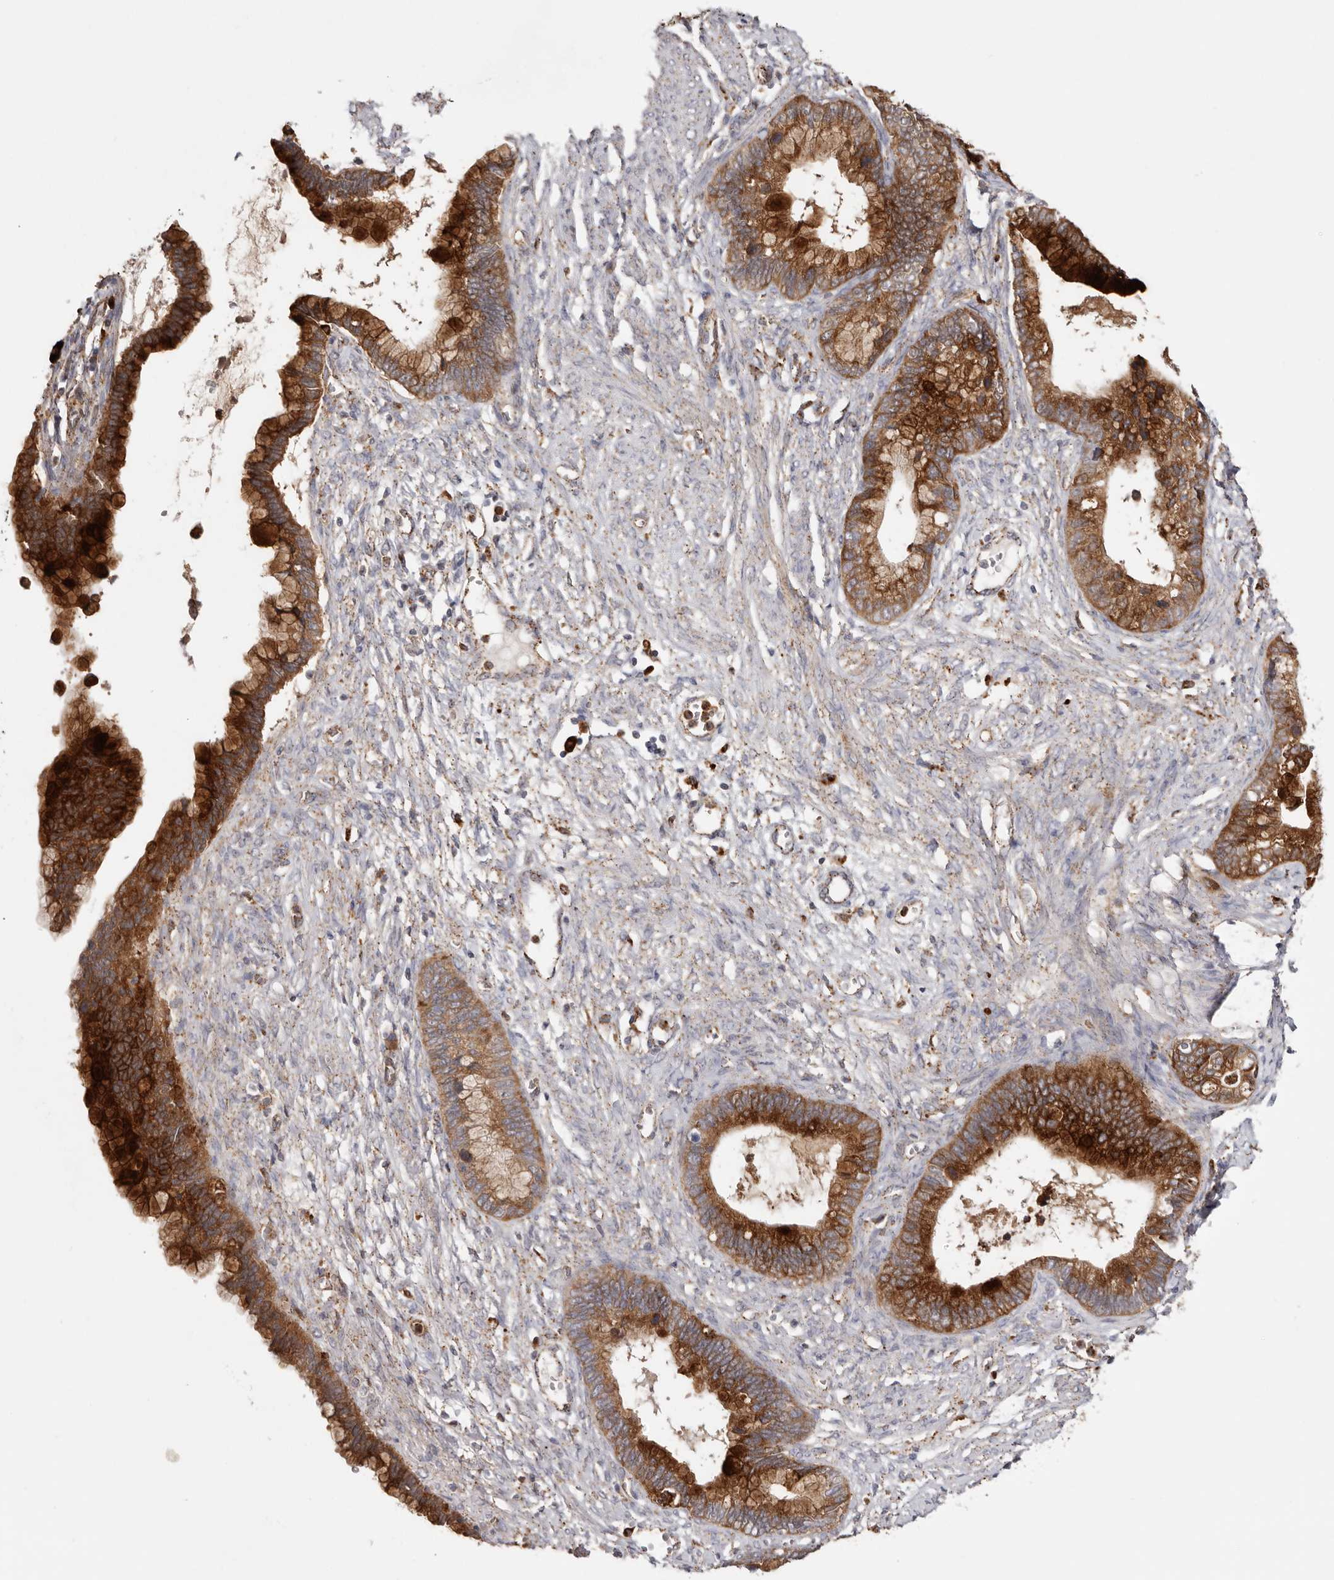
{"staining": {"intensity": "strong", "quantity": ">75%", "location": "cytoplasmic/membranous"}, "tissue": "cervical cancer", "cell_type": "Tumor cells", "image_type": "cancer", "snomed": [{"axis": "morphology", "description": "Adenocarcinoma, NOS"}, {"axis": "topography", "description": "Cervix"}], "caption": "A histopathology image showing strong cytoplasmic/membranous staining in about >75% of tumor cells in cervical cancer (adenocarcinoma), as visualized by brown immunohistochemical staining.", "gene": "GRN", "patient": {"sex": "female", "age": 44}}